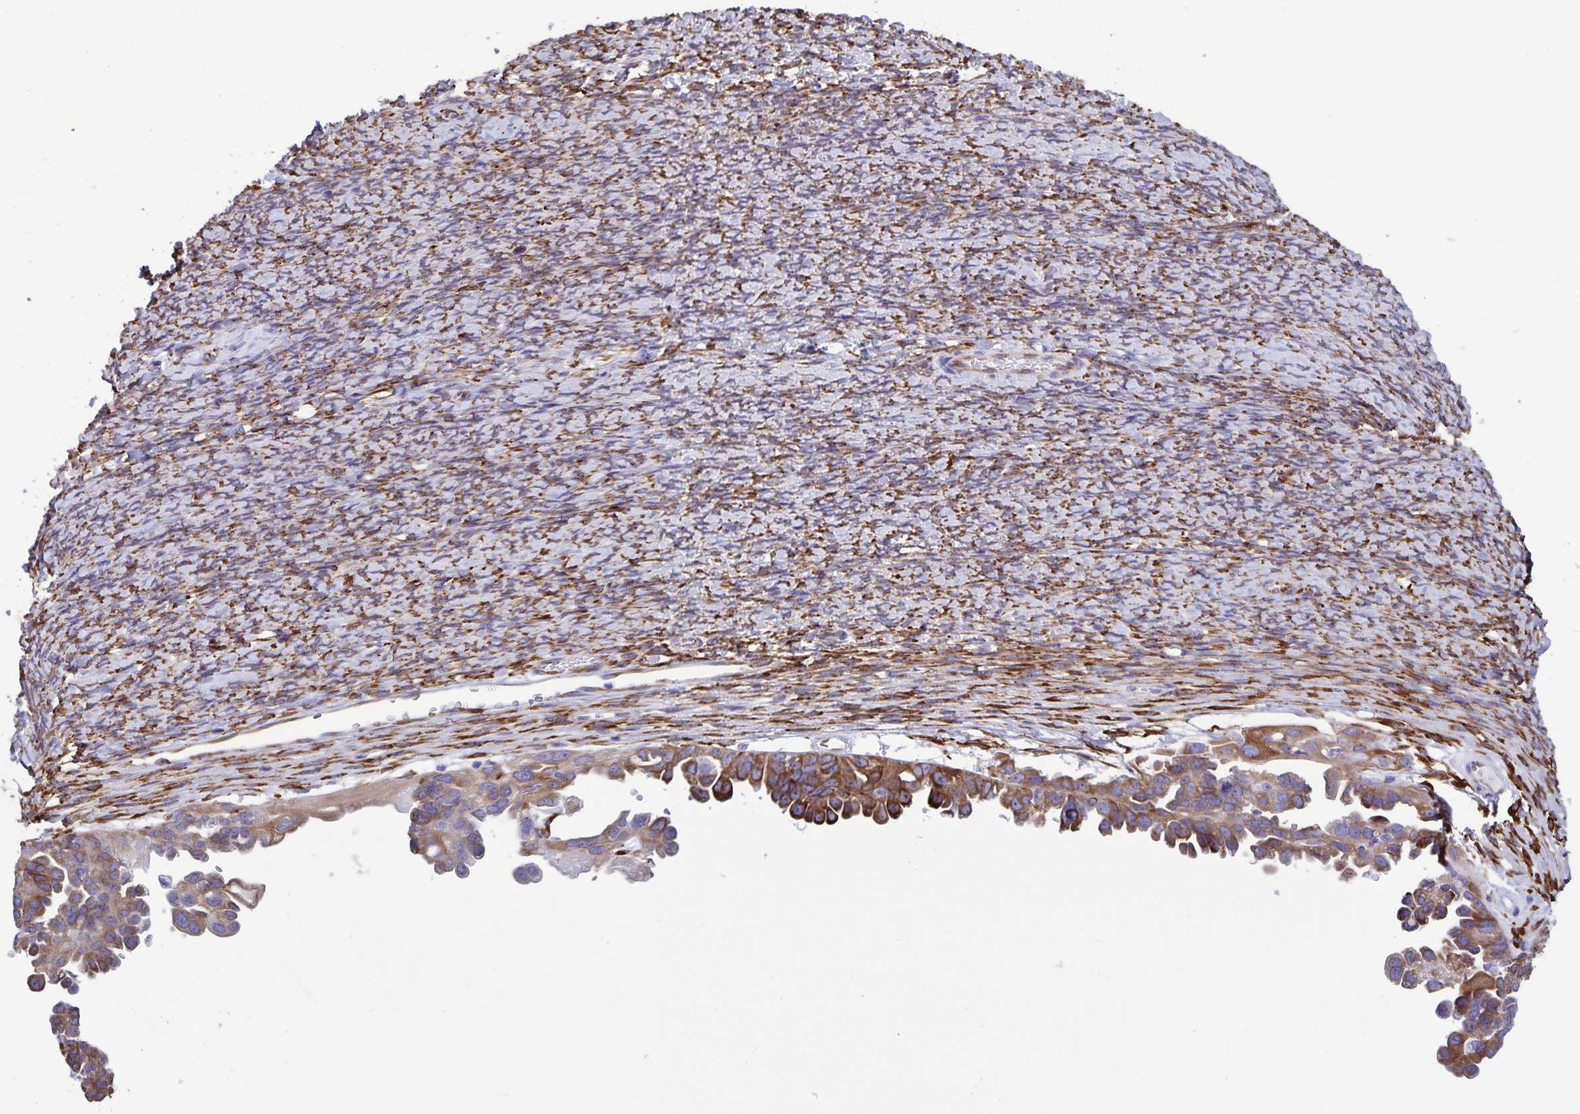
{"staining": {"intensity": "moderate", "quantity": ">75%", "location": "cytoplasmic/membranous"}, "tissue": "ovarian cancer", "cell_type": "Tumor cells", "image_type": "cancer", "snomed": [{"axis": "morphology", "description": "Cystadenocarcinoma, serous, NOS"}, {"axis": "topography", "description": "Ovary"}], "caption": "Immunohistochemical staining of human ovarian cancer (serous cystadenocarcinoma) exhibits medium levels of moderate cytoplasmic/membranous positivity in about >75% of tumor cells.", "gene": "RCN1", "patient": {"sex": "female", "age": 53}}